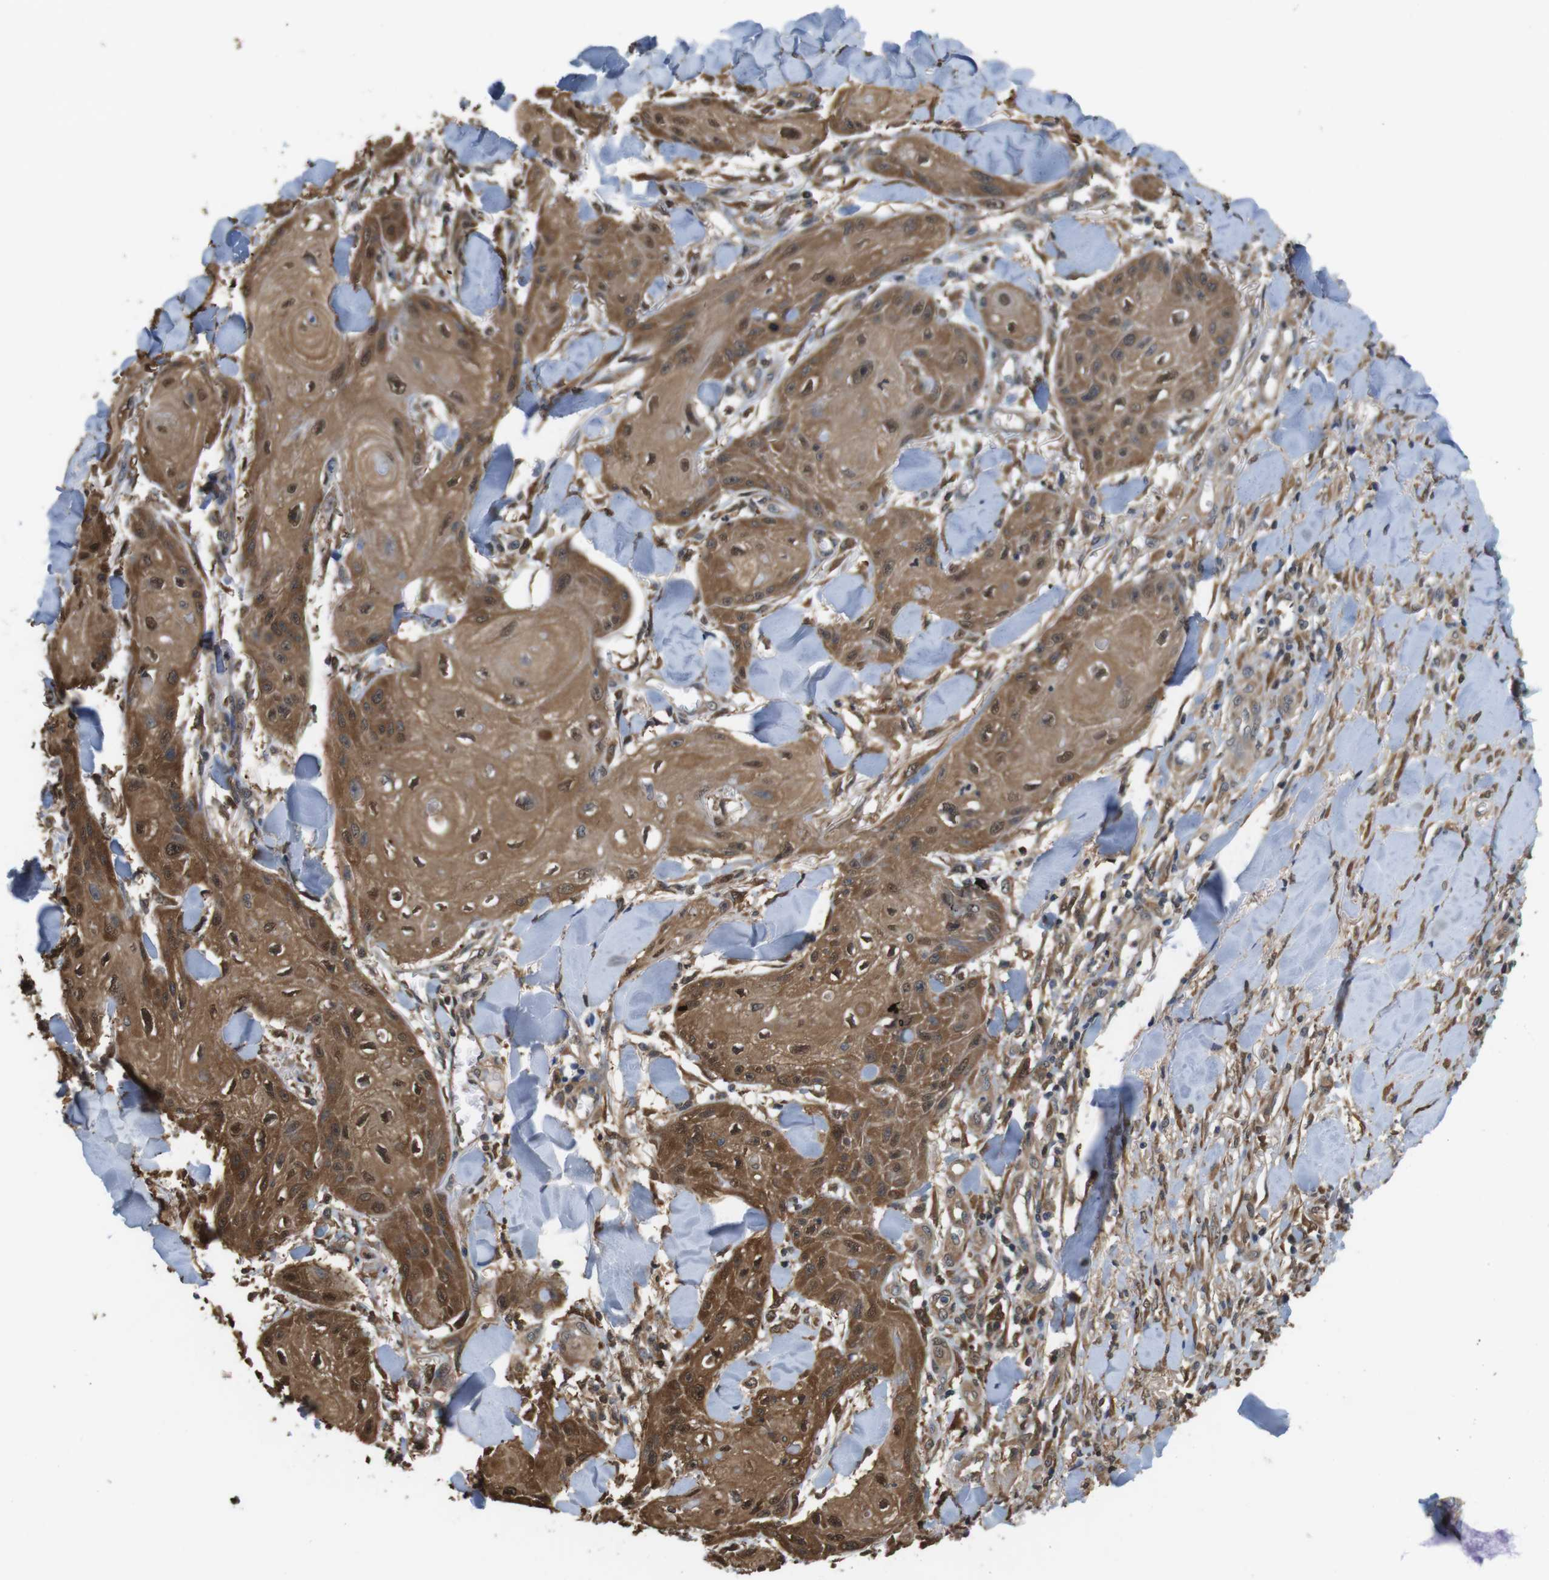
{"staining": {"intensity": "moderate", "quantity": ">75%", "location": "cytoplasmic/membranous,nuclear"}, "tissue": "skin cancer", "cell_type": "Tumor cells", "image_type": "cancer", "snomed": [{"axis": "morphology", "description": "Squamous cell carcinoma, NOS"}, {"axis": "topography", "description": "Skin"}], "caption": "Protein staining displays moderate cytoplasmic/membranous and nuclear staining in approximately >75% of tumor cells in skin cancer (squamous cell carcinoma).", "gene": "LDHA", "patient": {"sex": "male", "age": 74}}